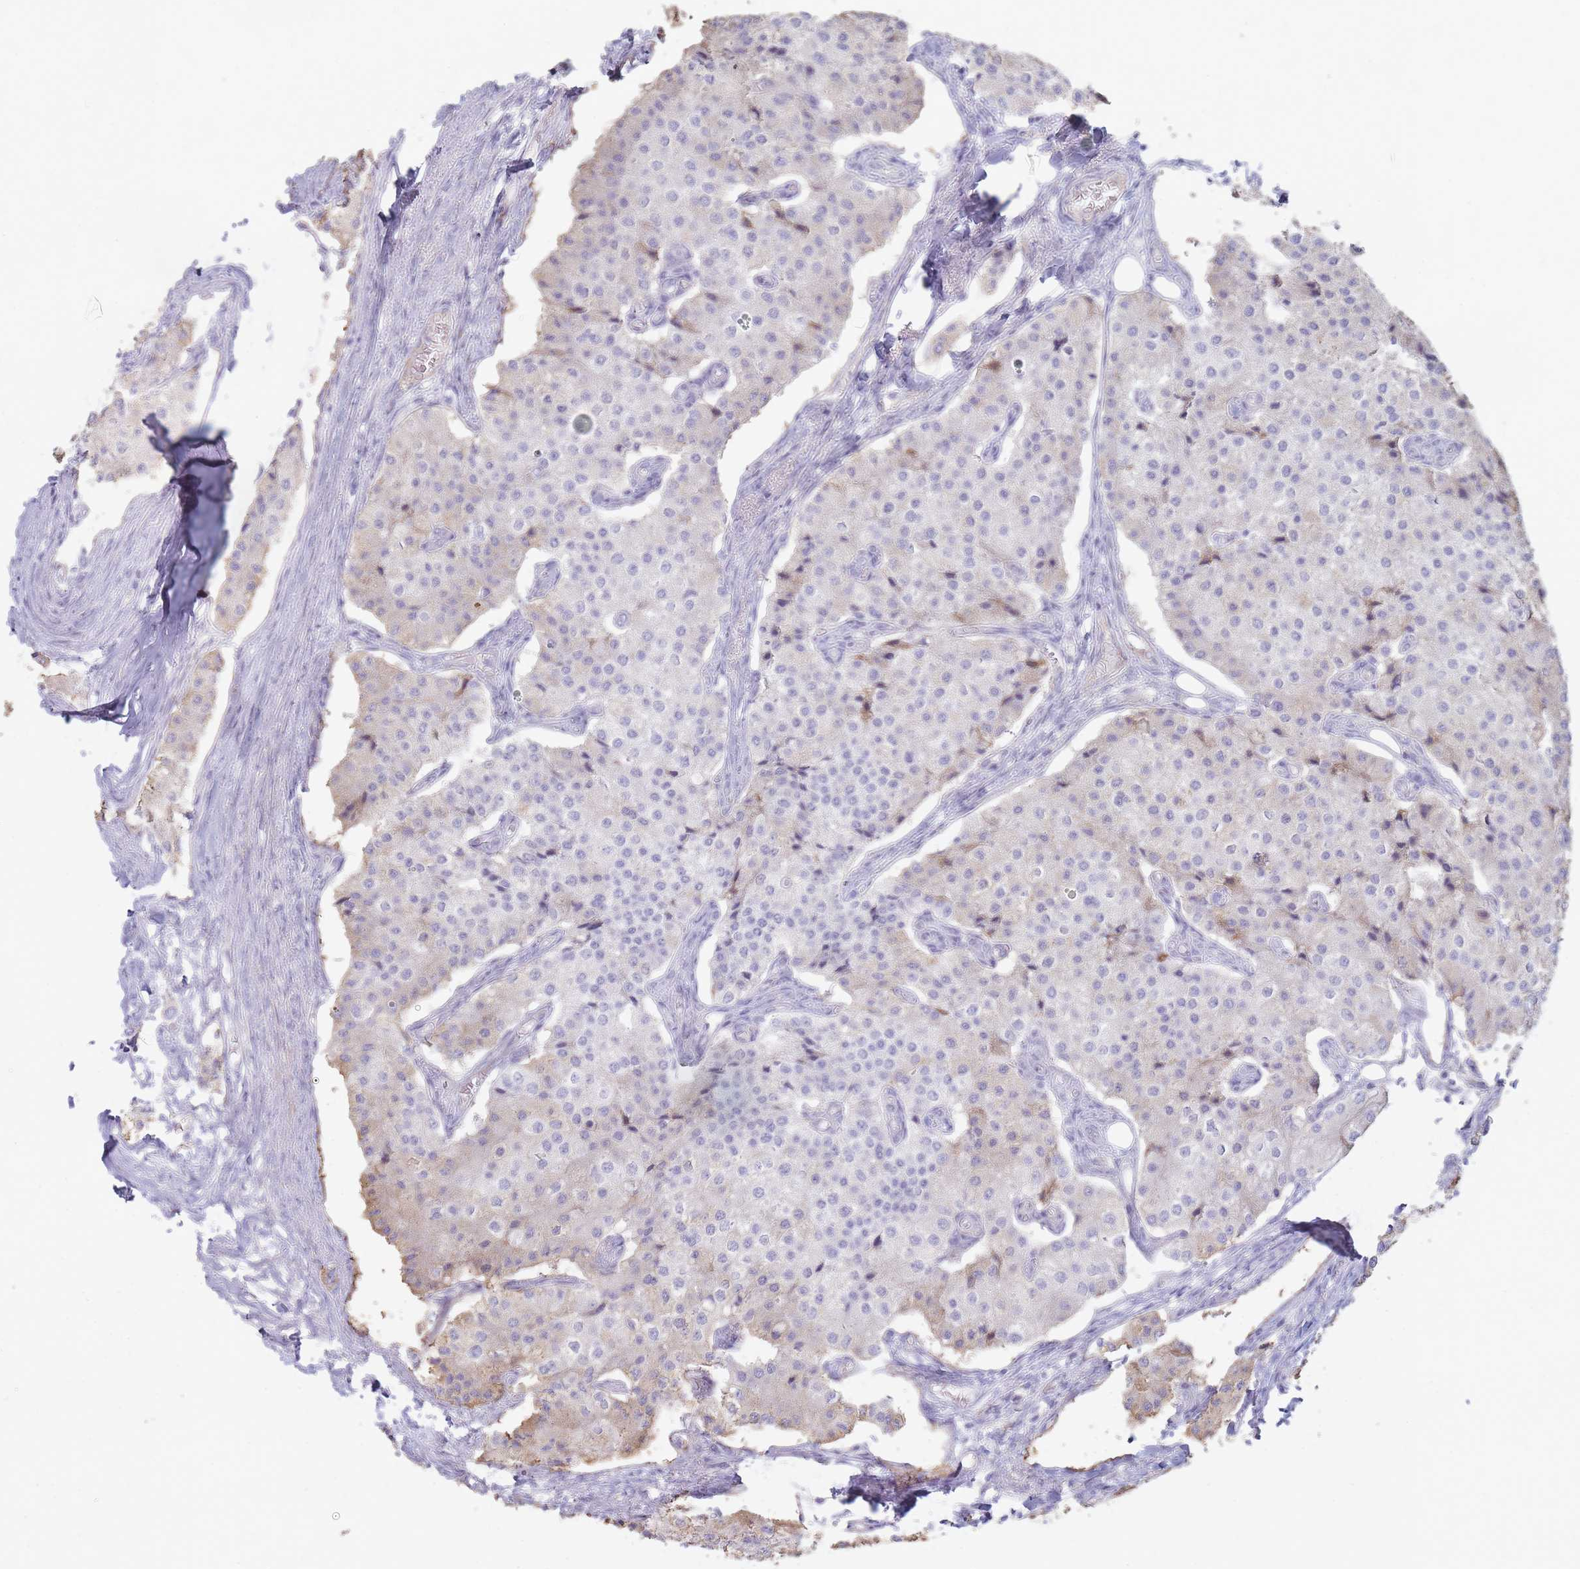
{"staining": {"intensity": "weak", "quantity": "<25%", "location": "cytoplasmic/membranous"}, "tissue": "carcinoid", "cell_type": "Tumor cells", "image_type": "cancer", "snomed": [{"axis": "morphology", "description": "Carcinoid, malignant, NOS"}, {"axis": "topography", "description": "Colon"}], "caption": "An immunohistochemistry micrograph of carcinoid is shown. There is no staining in tumor cells of carcinoid. (DAB (3,3'-diaminobenzidine) immunohistochemistry (IHC) visualized using brightfield microscopy, high magnification).", "gene": "UTP14A", "patient": {"sex": "female", "age": 52}}